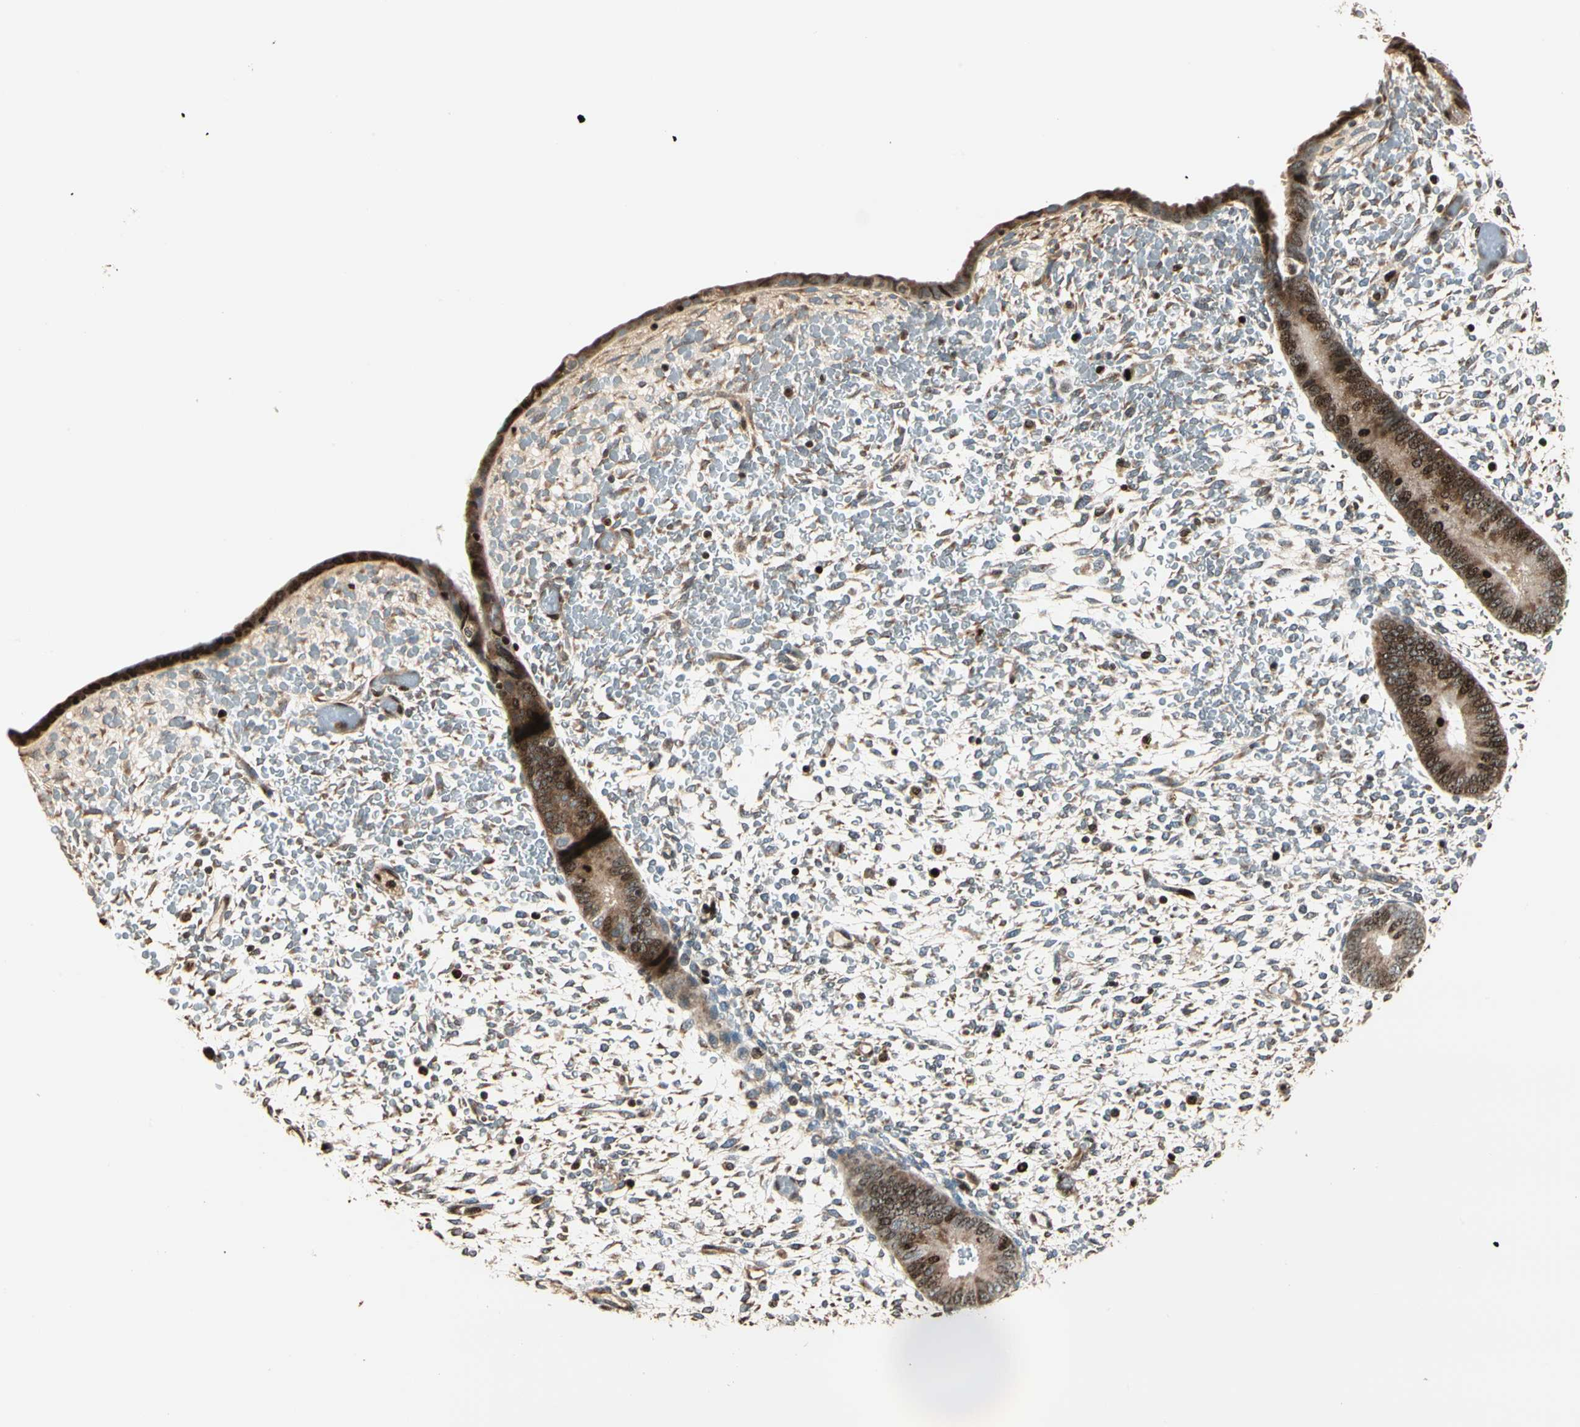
{"staining": {"intensity": "strong", "quantity": "<25%", "location": "nuclear"}, "tissue": "endometrium", "cell_type": "Cells in endometrial stroma", "image_type": "normal", "snomed": [{"axis": "morphology", "description": "Normal tissue, NOS"}, {"axis": "topography", "description": "Endometrium"}], "caption": "A brown stain shows strong nuclear staining of a protein in cells in endometrial stroma of unremarkable endometrium.", "gene": "IP6K2", "patient": {"sex": "female", "age": 42}}